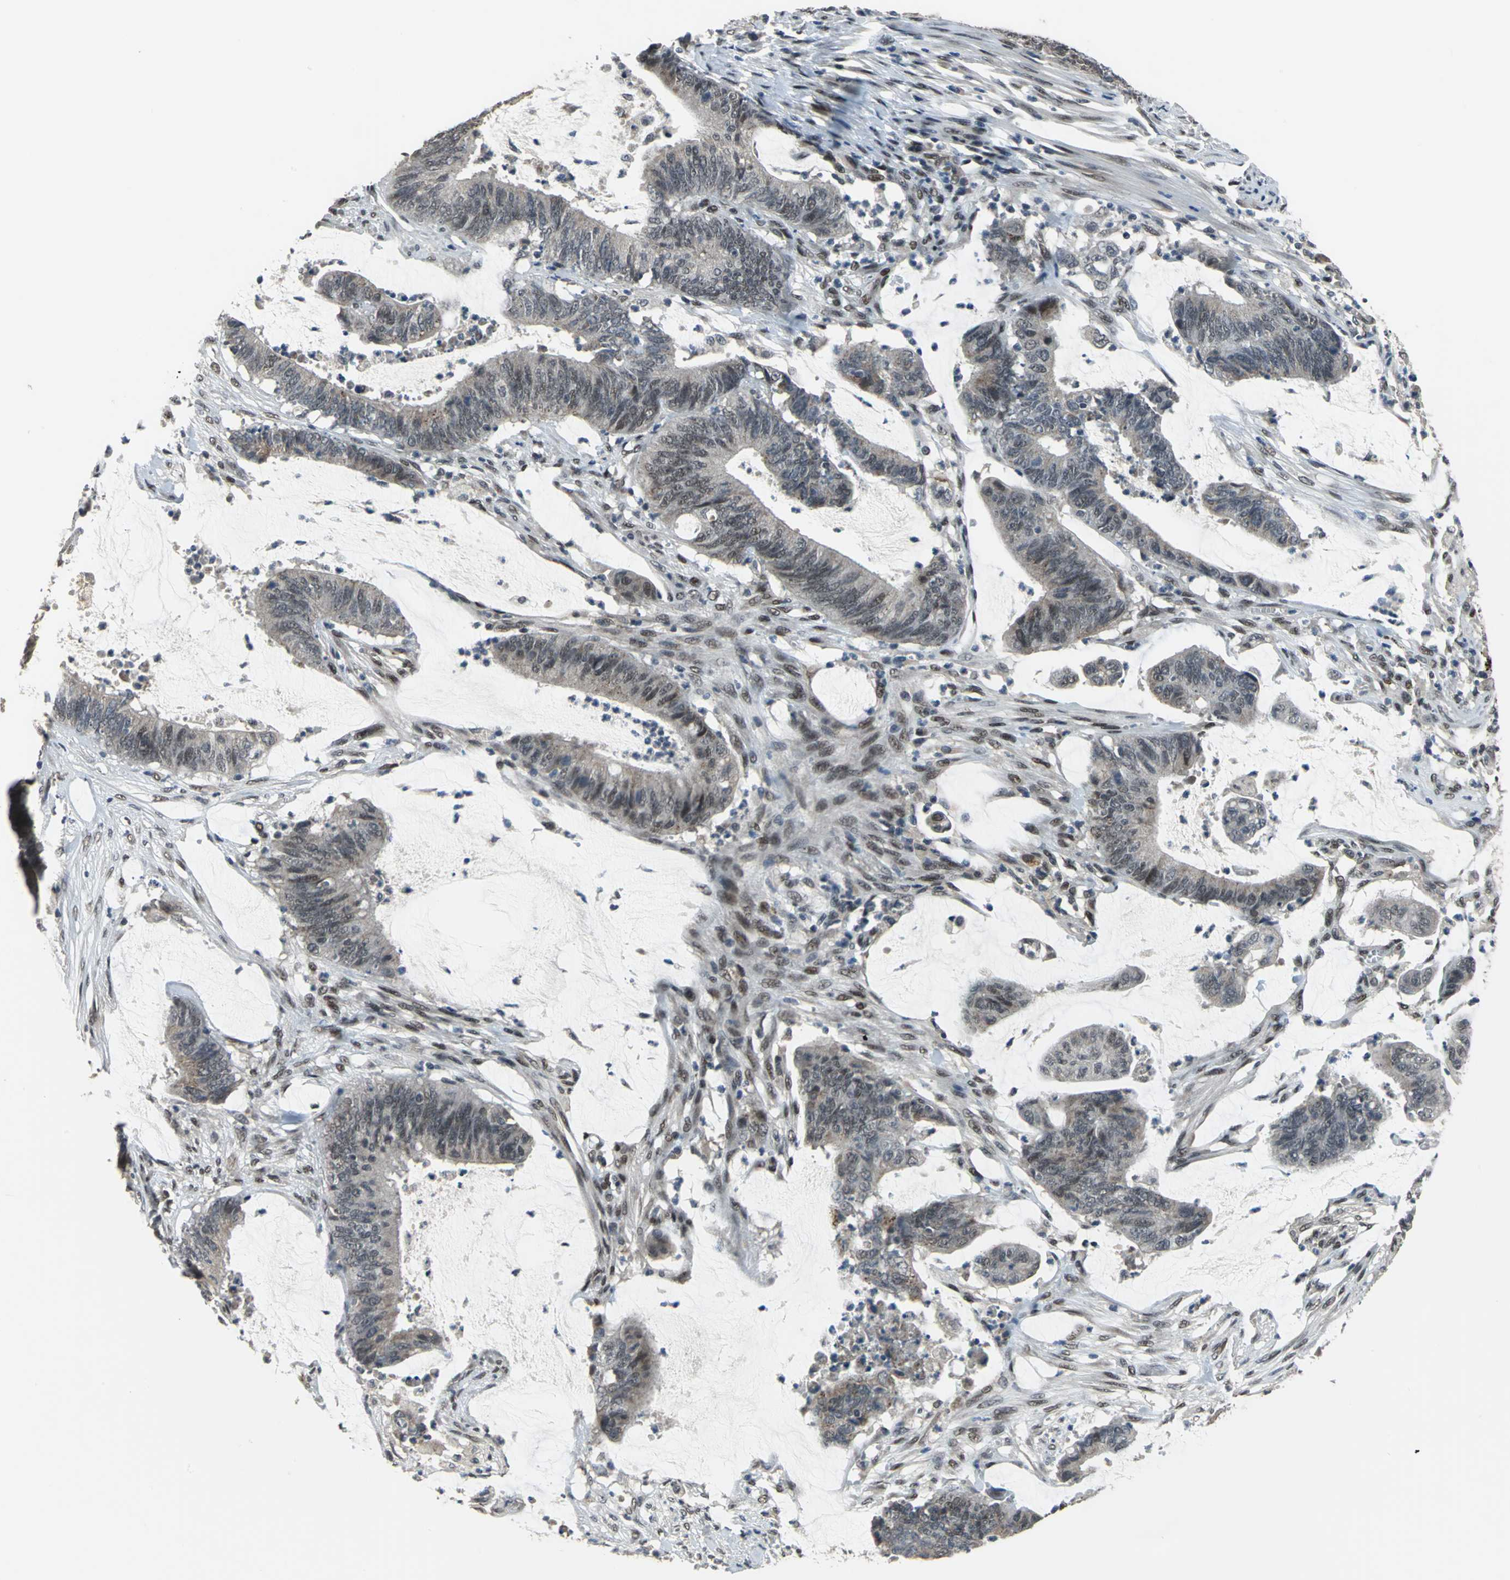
{"staining": {"intensity": "weak", "quantity": "<25%", "location": "cytoplasmic/membranous,nuclear"}, "tissue": "colorectal cancer", "cell_type": "Tumor cells", "image_type": "cancer", "snomed": [{"axis": "morphology", "description": "Adenocarcinoma, NOS"}, {"axis": "topography", "description": "Rectum"}], "caption": "High power microscopy photomicrograph of an IHC photomicrograph of colorectal cancer, revealing no significant expression in tumor cells.", "gene": "ELF2", "patient": {"sex": "female", "age": 66}}